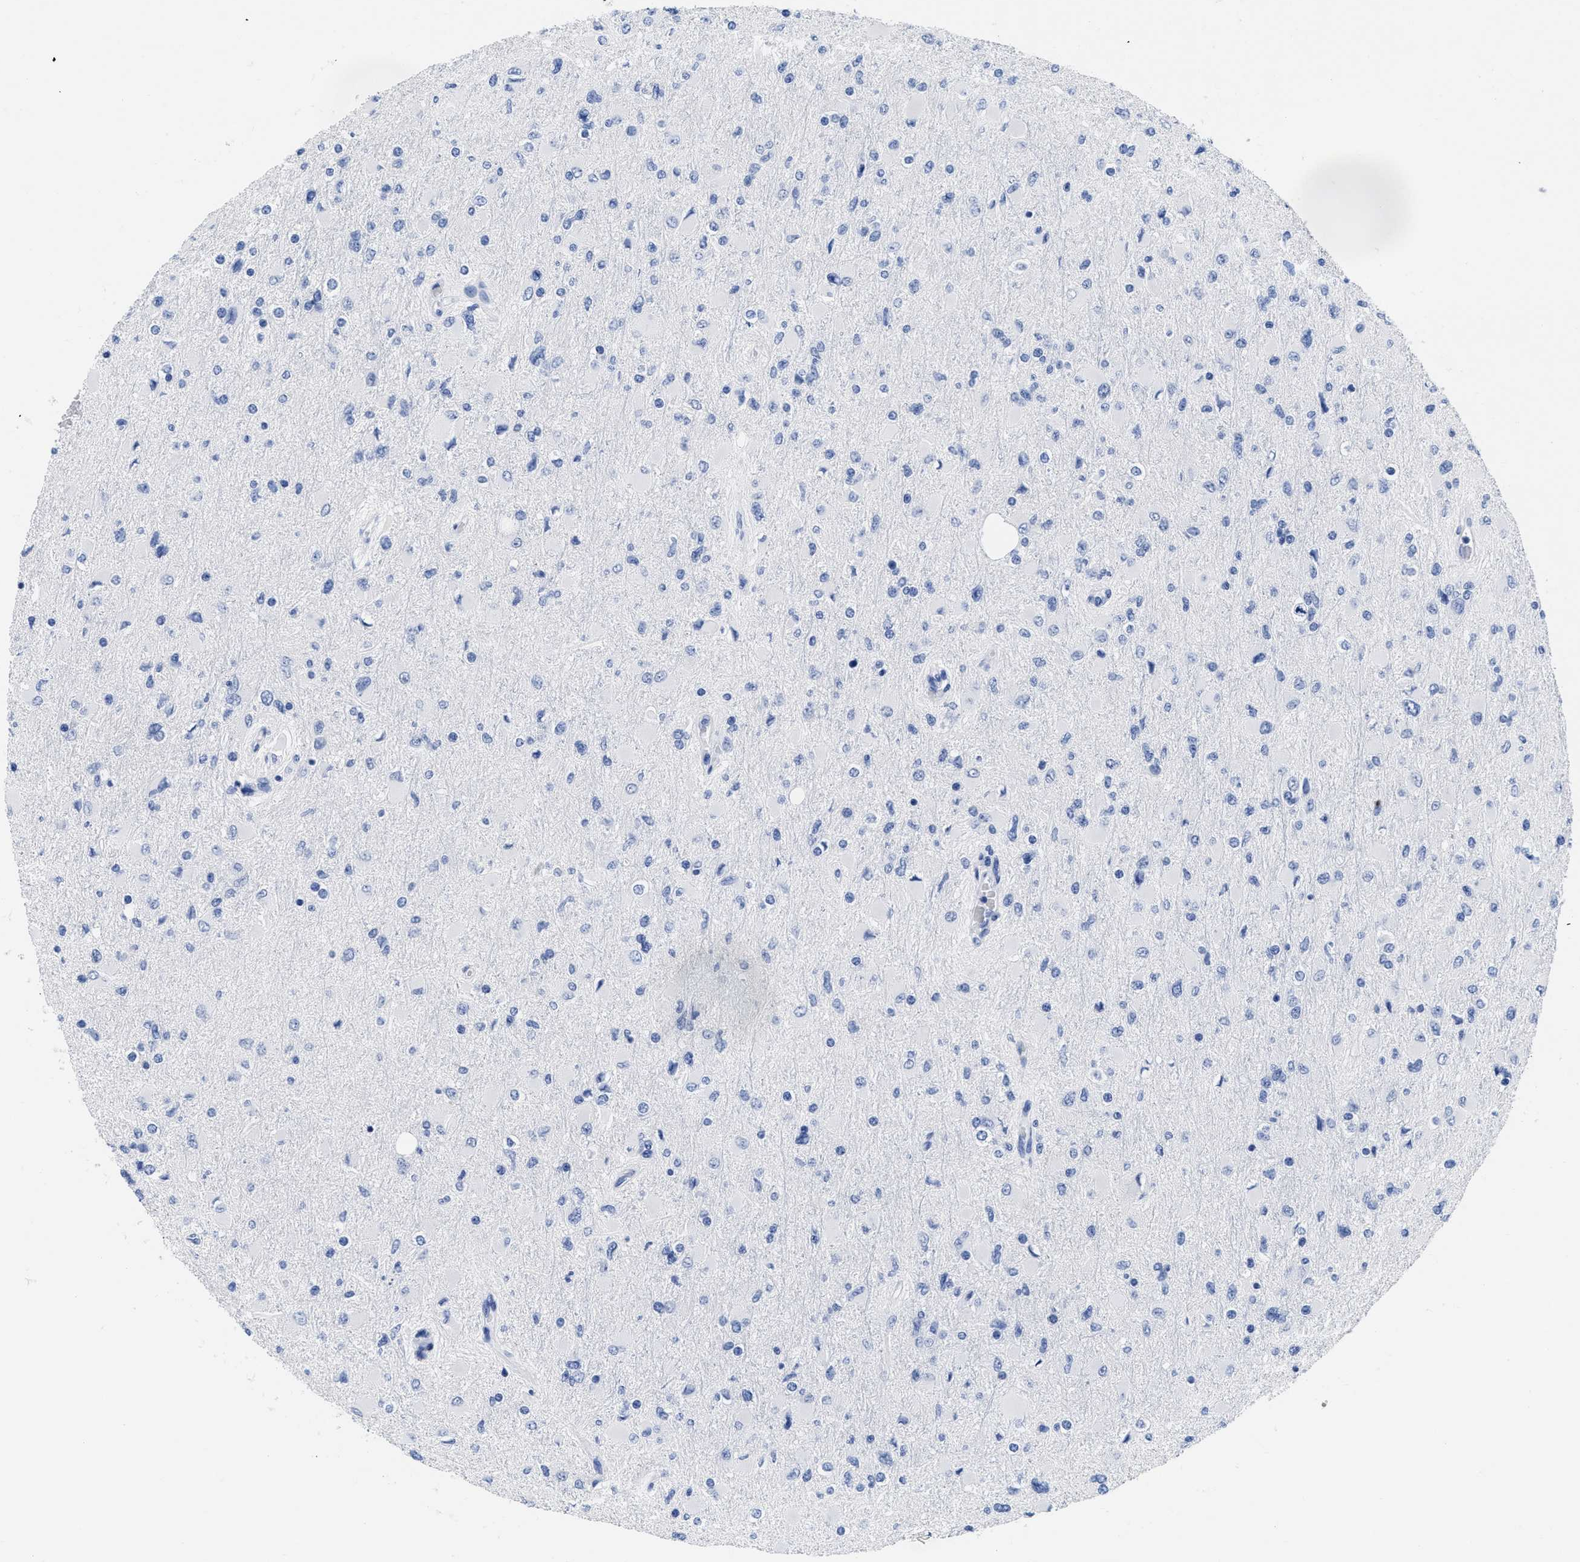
{"staining": {"intensity": "negative", "quantity": "none", "location": "none"}, "tissue": "glioma", "cell_type": "Tumor cells", "image_type": "cancer", "snomed": [{"axis": "morphology", "description": "Glioma, malignant, High grade"}, {"axis": "topography", "description": "Cerebral cortex"}], "caption": "Human glioma stained for a protein using immunohistochemistry shows no expression in tumor cells.", "gene": "TREML1", "patient": {"sex": "female", "age": 36}}